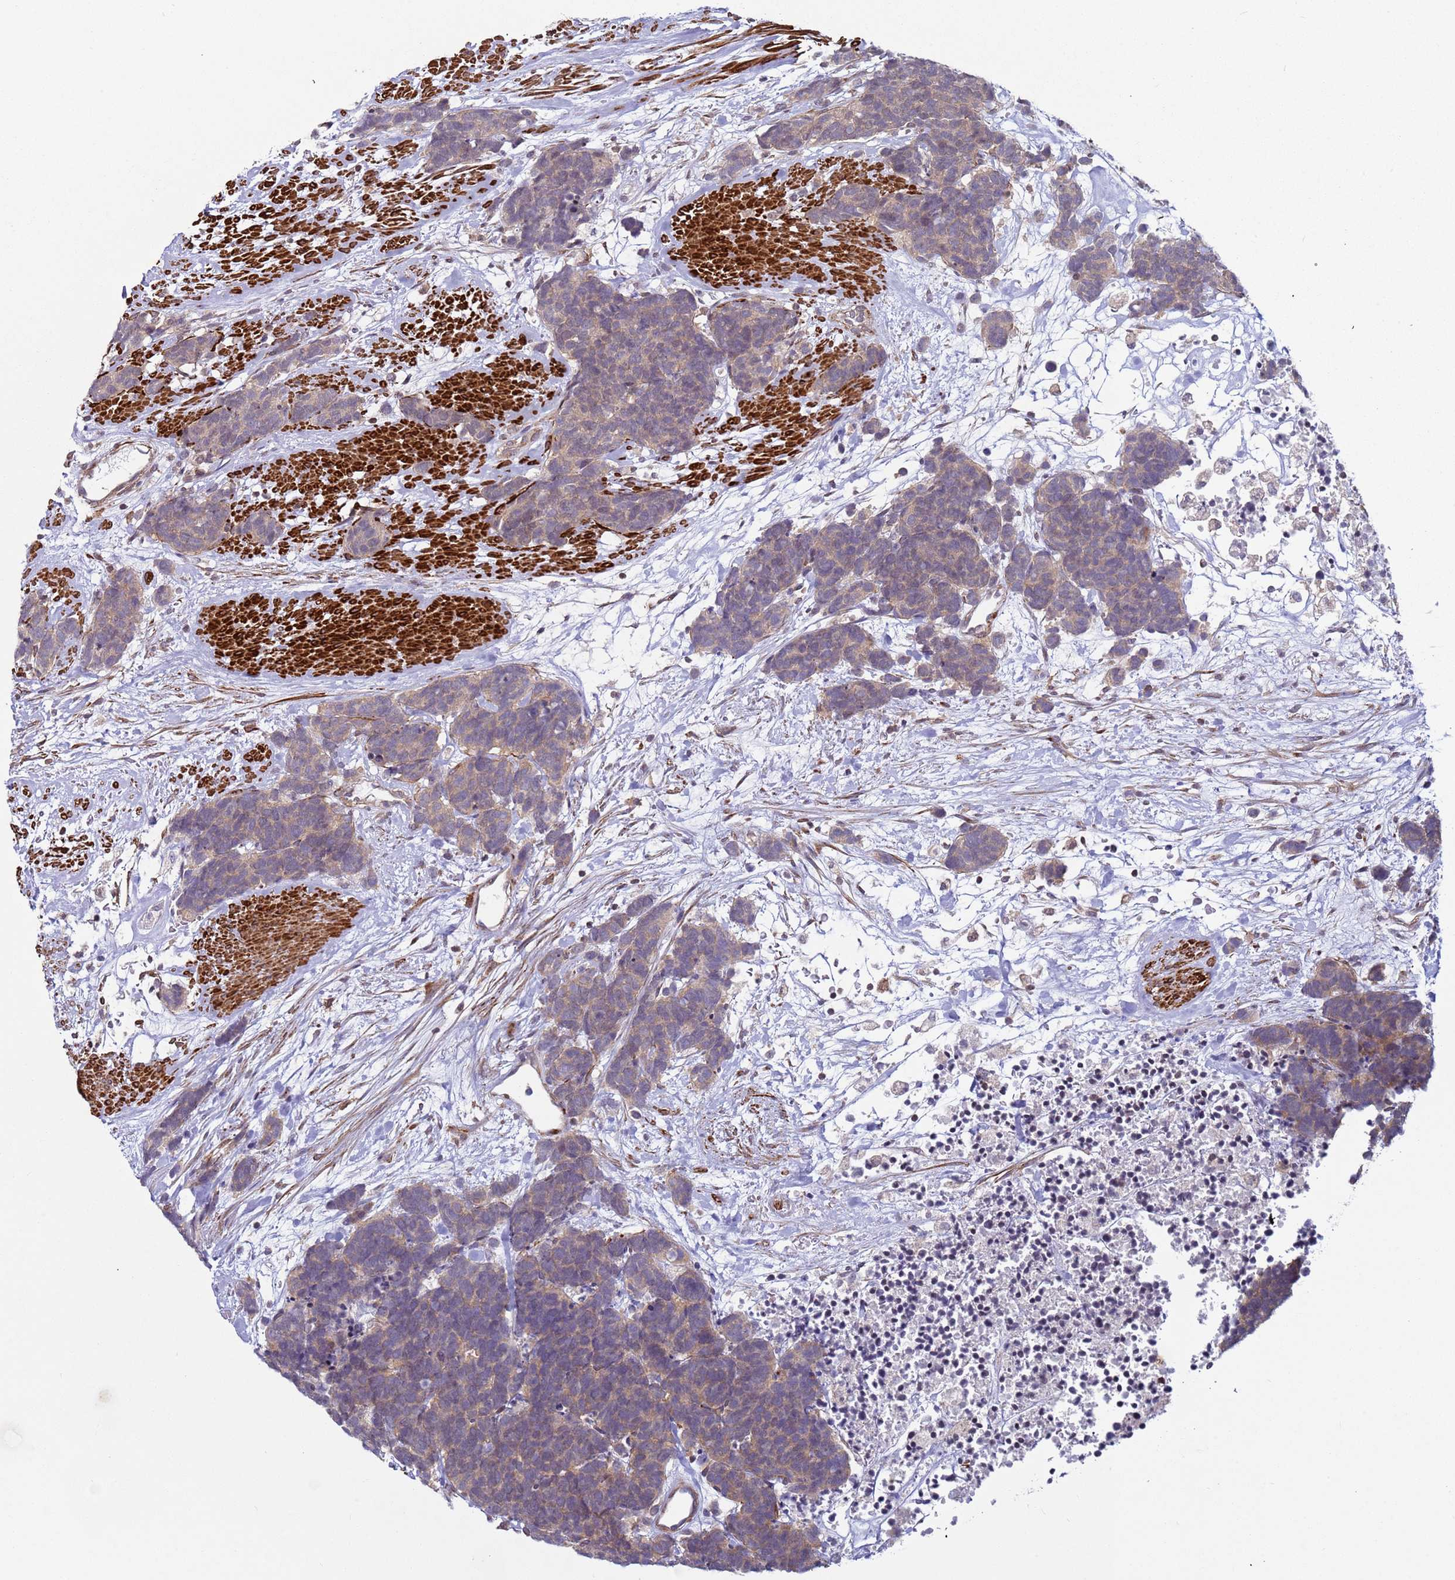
{"staining": {"intensity": "weak", "quantity": "25%-75%", "location": "cytoplasmic/membranous"}, "tissue": "carcinoid", "cell_type": "Tumor cells", "image_type": "cancer", "snomed": [{"axis": "morphology", "description": "Carcinoma, NOS"}, {"axis": "morphology", "description": "Carcinoid, malignant, NOS"}, {"axis": "topography", "description": "Urinary bladder"}], "caption": "Carcinoid stained for a protein displays weak cytoplasmic/membranous positivity in tumor cells. The staining was performed using DAB to visualize the protein expression in brown, while the nuclei were stained in blue with hematoxylin (Magnification: 20x).", "gene": "SNAPC4", "patient": {"sex": "male", "age": 57}}